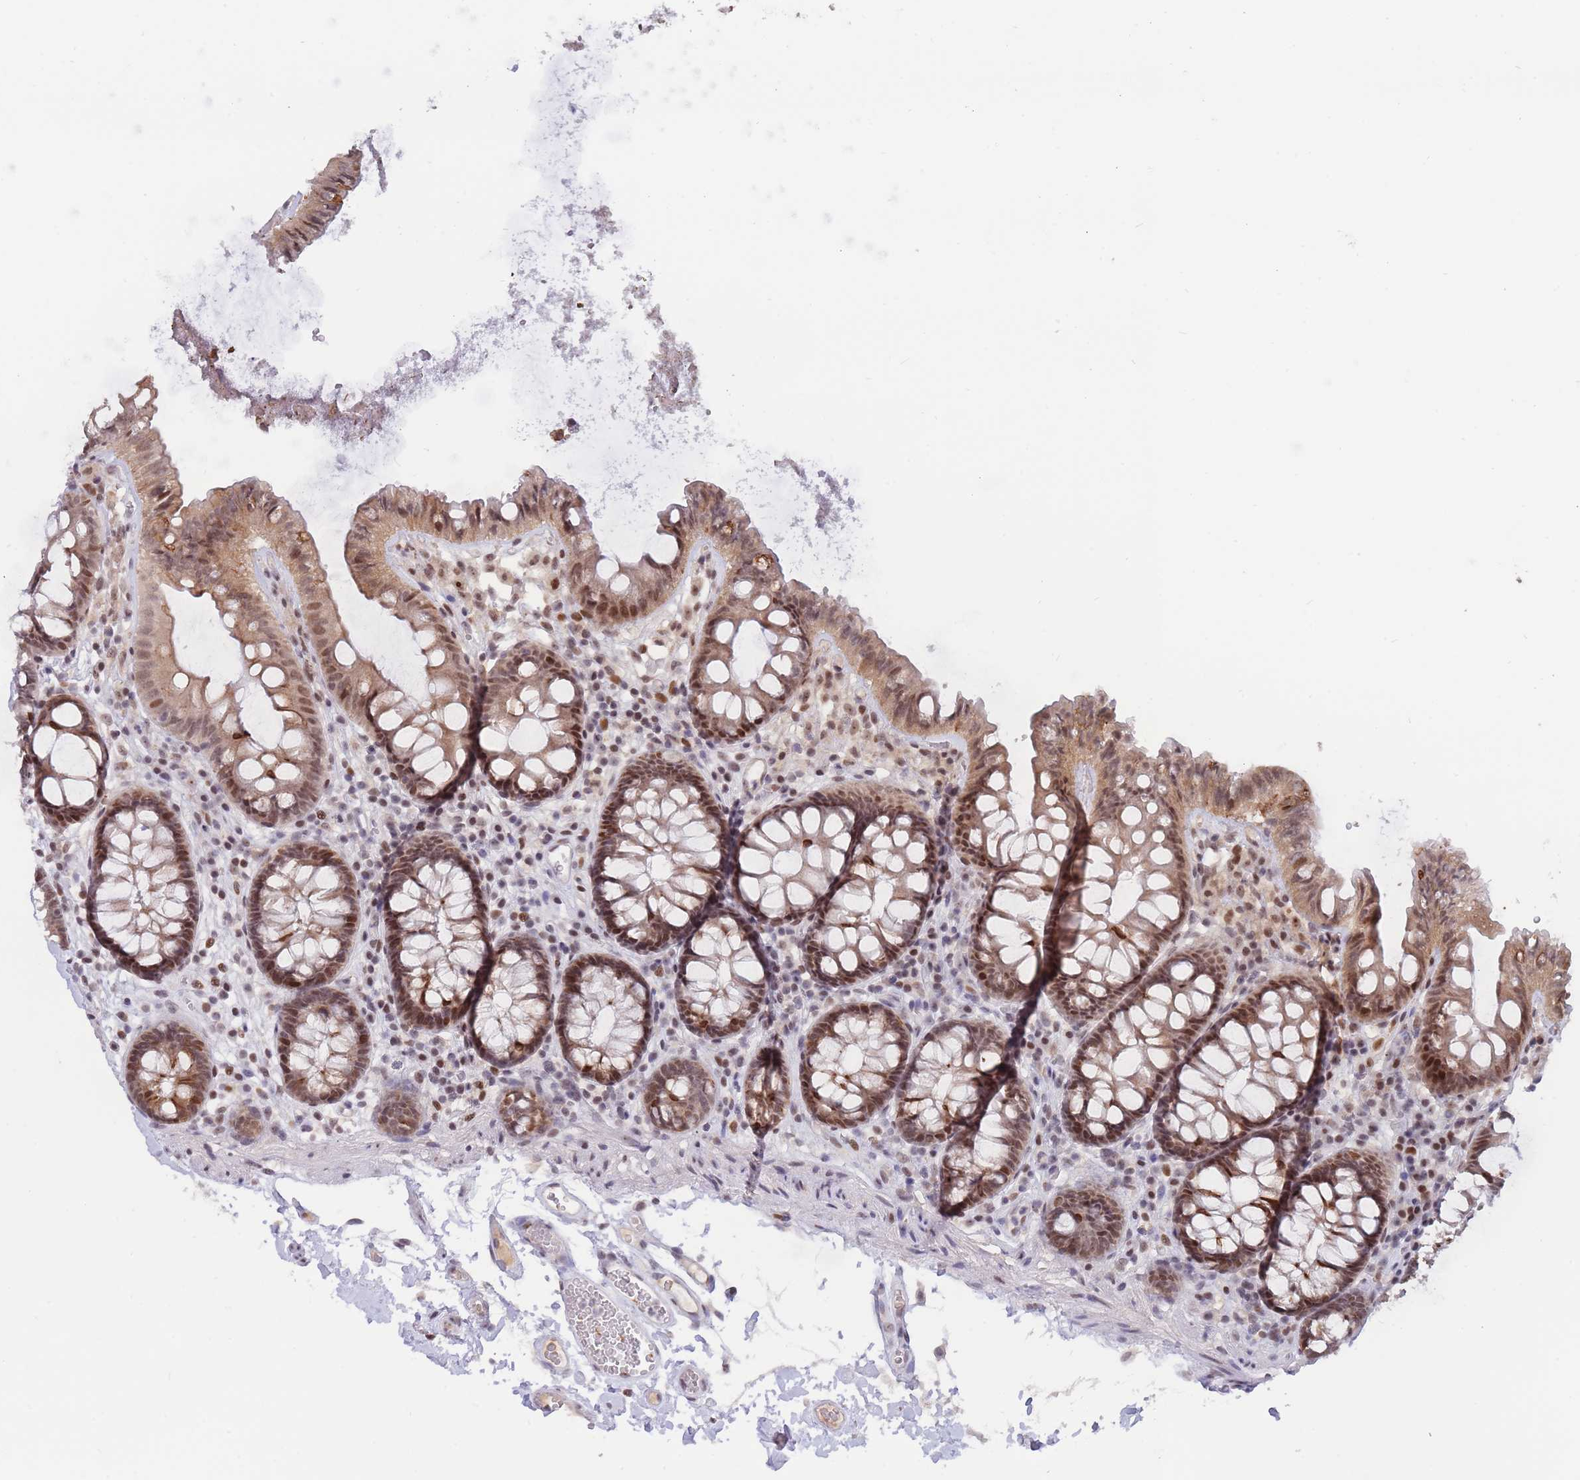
{"staining": {"intensity": "moderate", "quantity": "<25%", "location": "nuclear"}, "tissue": "colon", "cell_type": "Endothelial cells", "image_type": "normal", "snomed": [{"axis": "morphology", "description": "Normal tissue, NOS"}, {"axis": "topography", "description": "Colon"}], "caption": "This micrograph exhibits benign colon stained with immunohistochemistry (IHC) to label a protein in brown. The nuclear of endothelial cells show moderate positivity for the protein. Nuclei are counter-stained blue.", "gene": "TARBP2", "patient": {"sex": "male", "age": 84}}